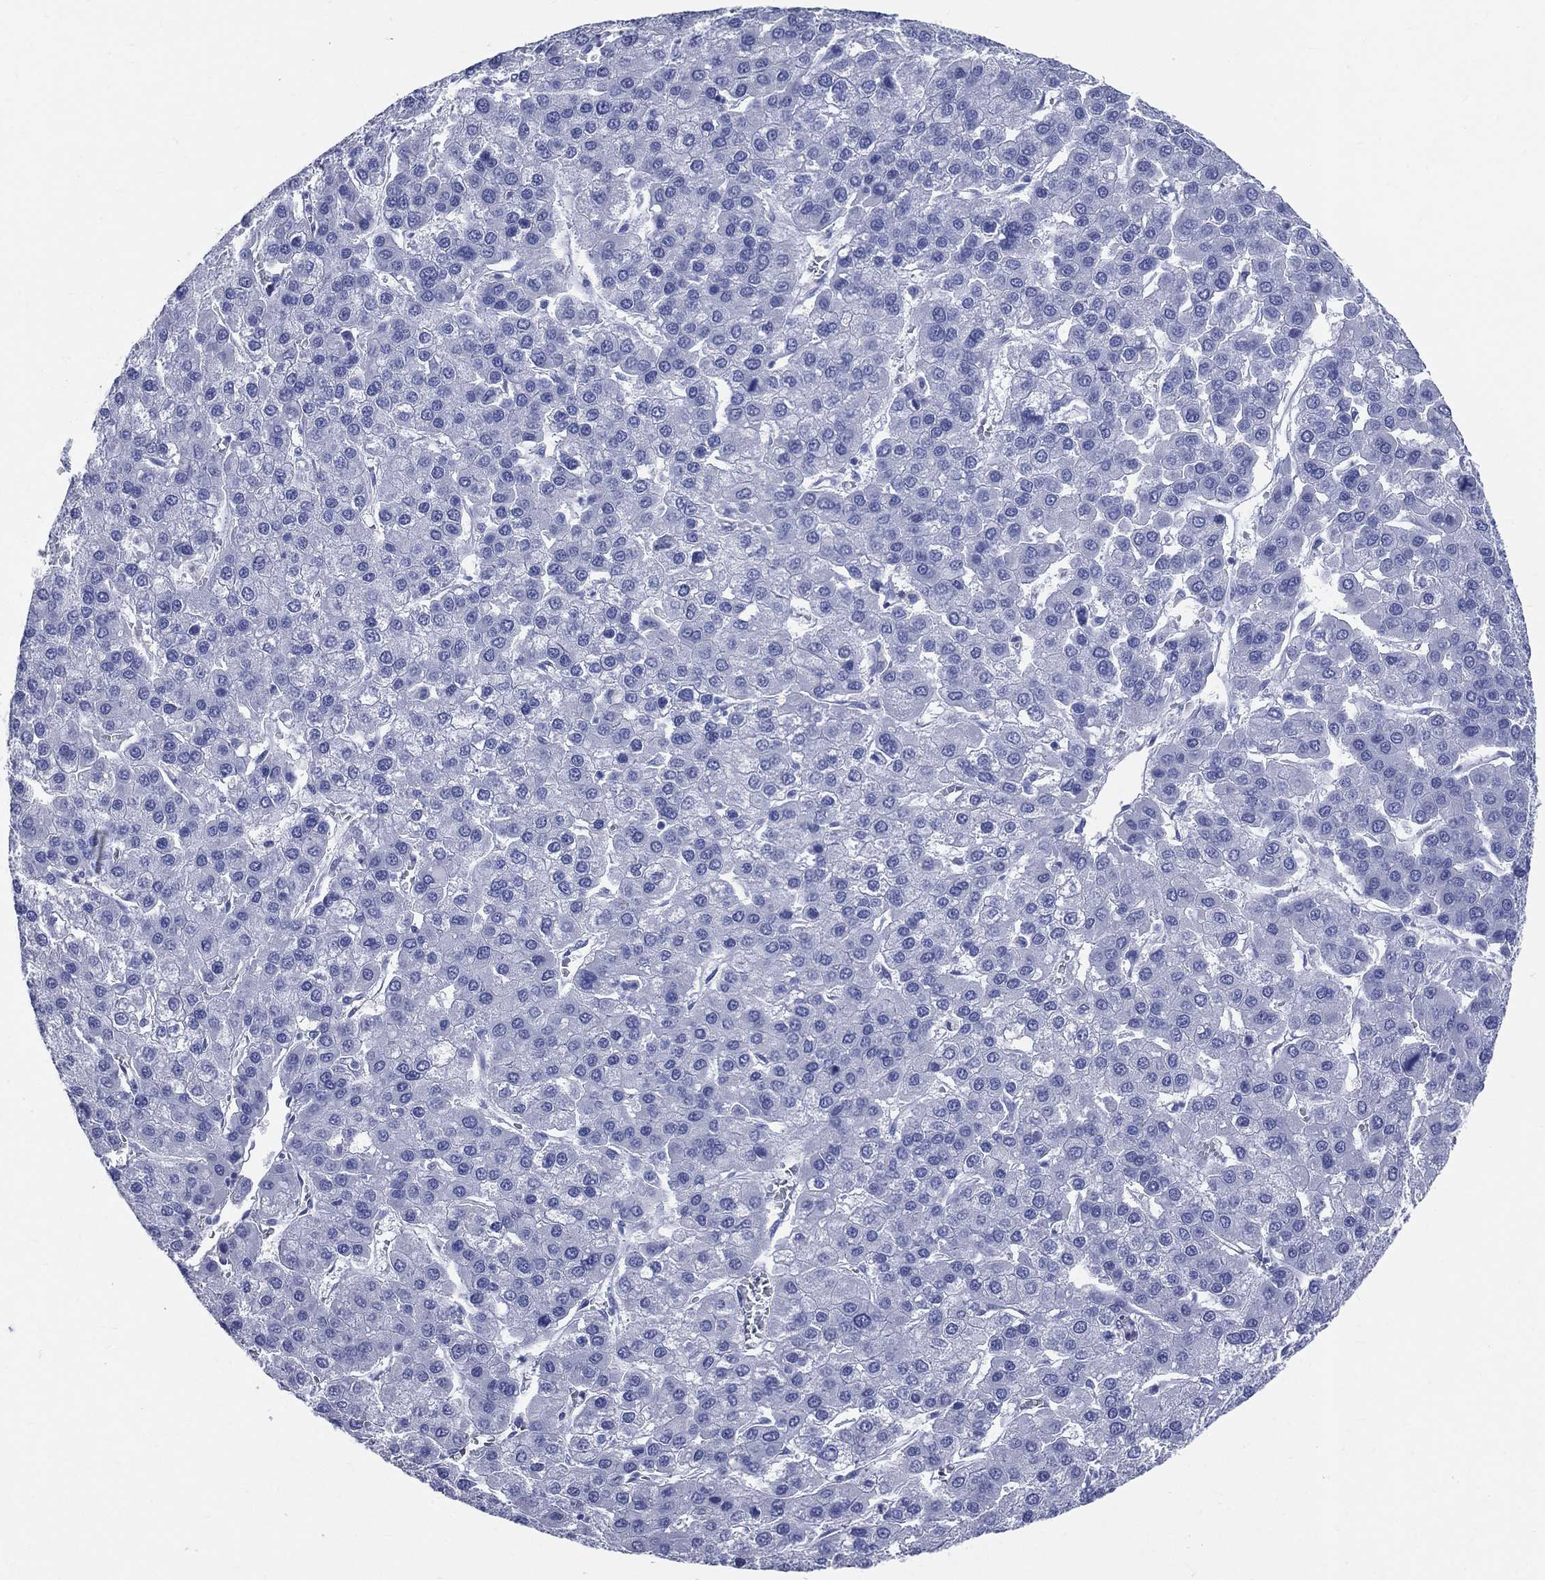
{"staining": {"intensity": "negative", "quantity": "none", "location": "none"}, "tissue": "liver cancer", "cell_type": "Tumor cells", "image_type": "cancer", "snomed": [{"axis": "morphology", "description": "Carcinoma, Hepatocellular, NOS"}, {"axis": "topography", "description": "Liver"}], "caption": "The IHC photomicrograph has no significant expression in tumor cells of hepatocellular carcinoma (liver) tissue. (Immunohistochemistry, brightfield microscopy, high magnification).", "gene": "SYP", "patient": {"sex": "female", "age": 41}}